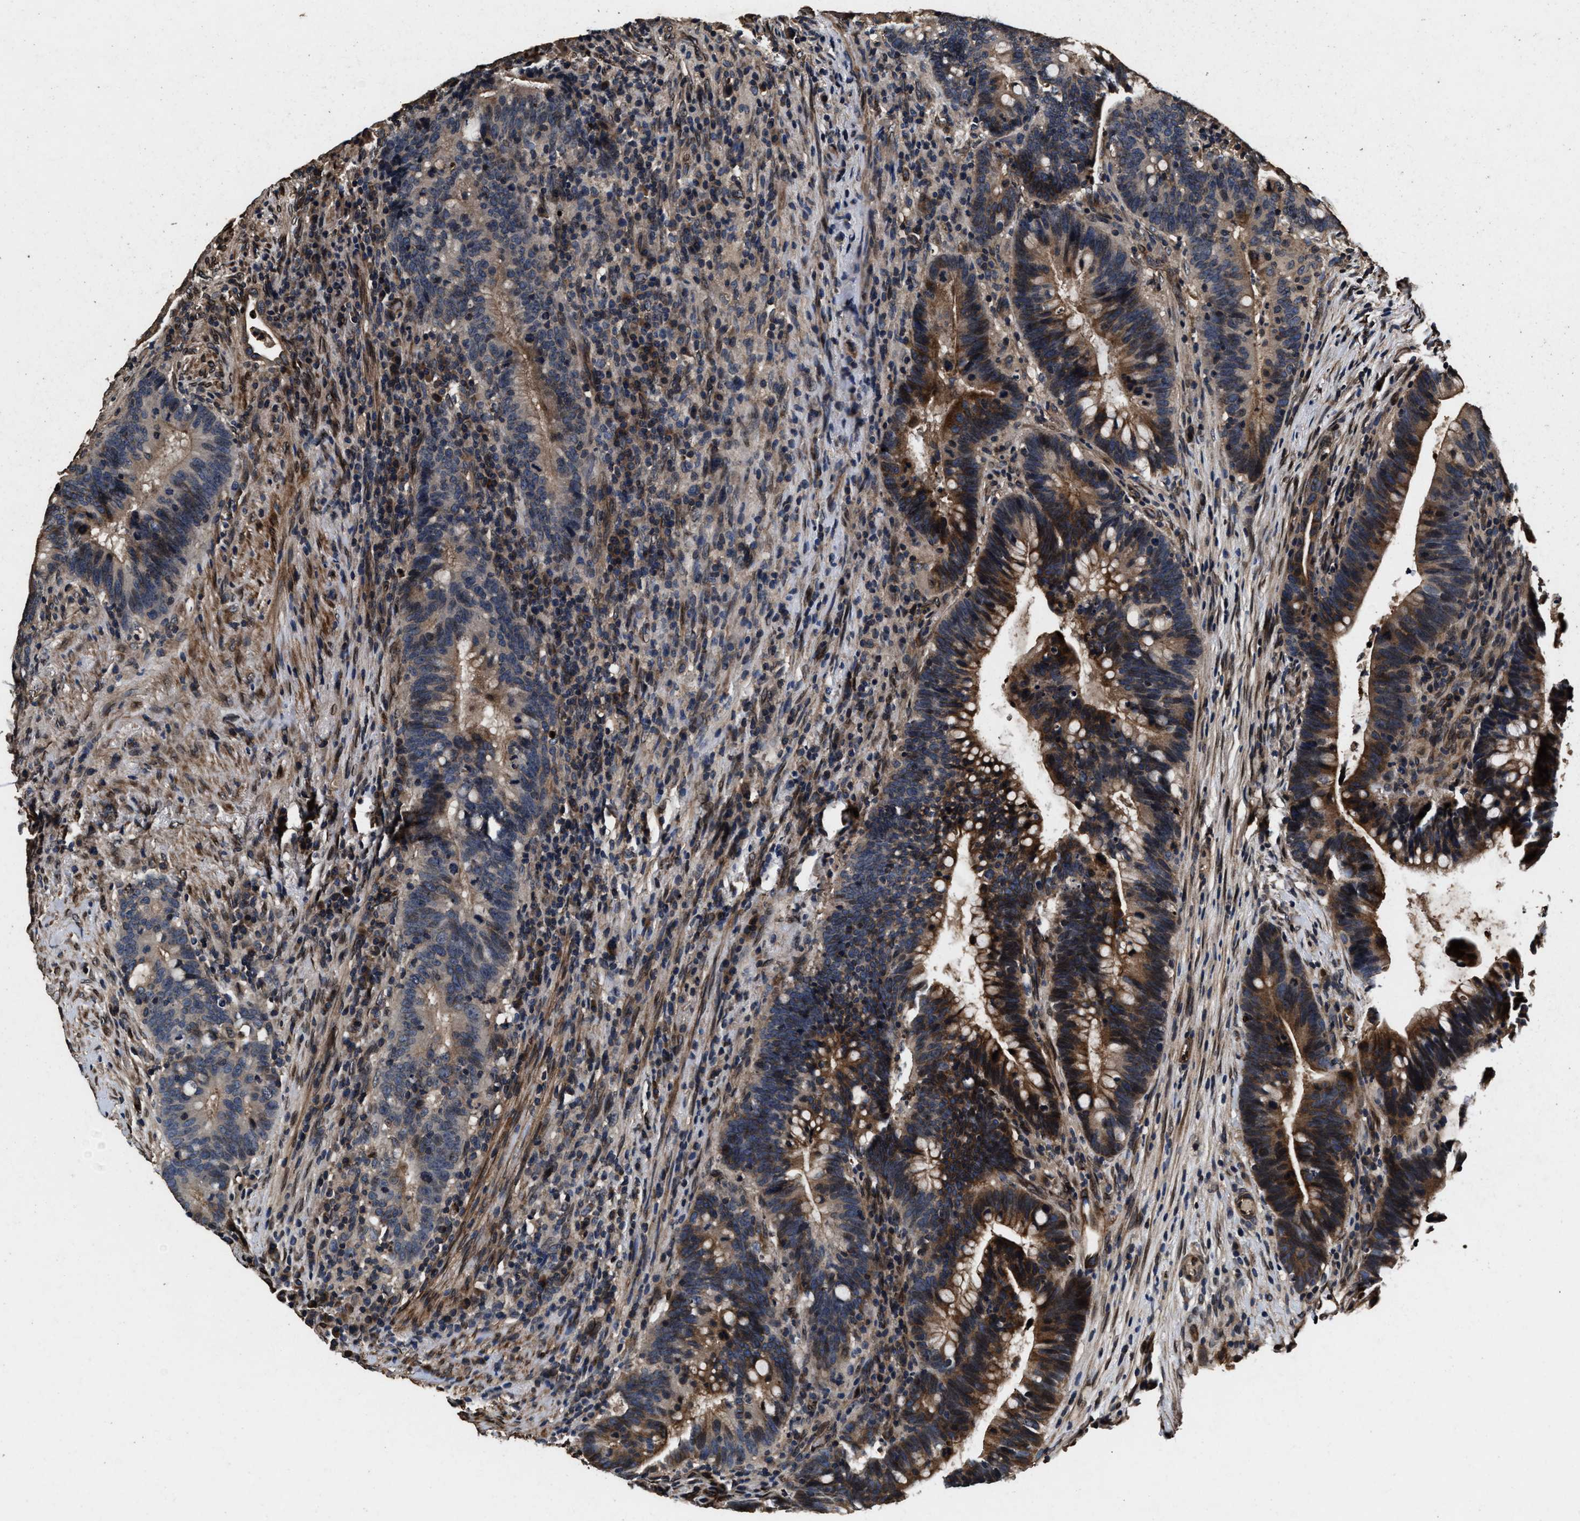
{"staining": {"intensity": "strong", "quantity": "<25%", "location": "cytoplasmic/membranous"}, "tissue": "colorectal cancer", "cell_type": "Tumor cells", "image_type": "cancer", "snomed": [{"axis": "morphology", "description": "Adenocarcinoma, NOS"}, {"axis": "topography", "description": "Colon"}], "caption": "A medium amount of strong cytoplasmic/membranous staining is seen in approximately <25% of tumor cells in colorectal cancer (adenocarcinoma) tissue.", "gene": "ACCS", "patient": {"sex": "female", "age": 66}}